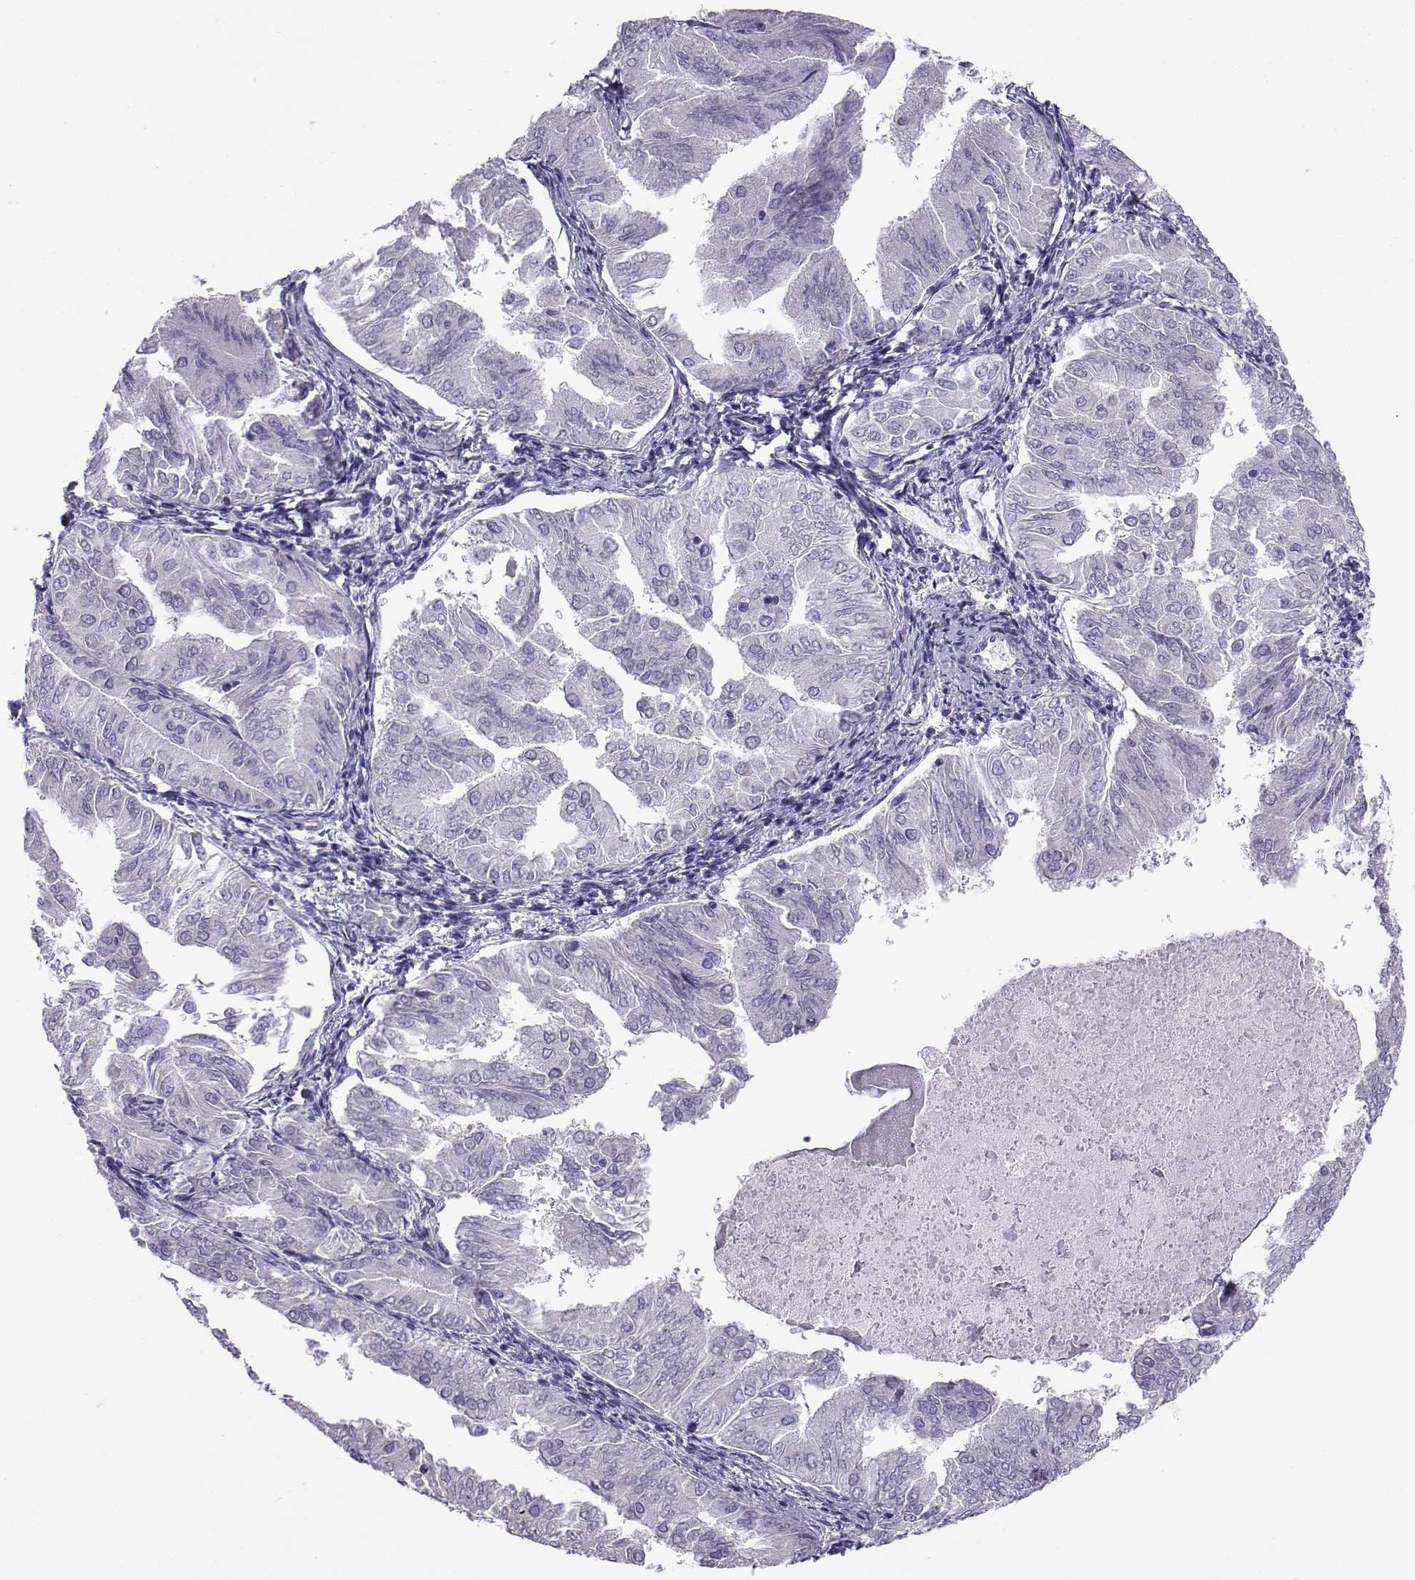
{"staining": {"intensity": "negative", "quantity": "none", "location": "none"}, "tissue": "endometrial cancer", "cell_type": "Tumor cells", "image_type": "cancer", "snomed": [{"axis": "morphology", "description": "Adenocarcinoma, NOS"}, {"axis": "topography", "description": "Endometrium"}], "caption": "Endometrial adenocarcinoma was stained to show a protein in brown. There is no significant positivity in tumor cells.", "gene": "NEFL", "patient": {"sex": "female", "age": 53}}